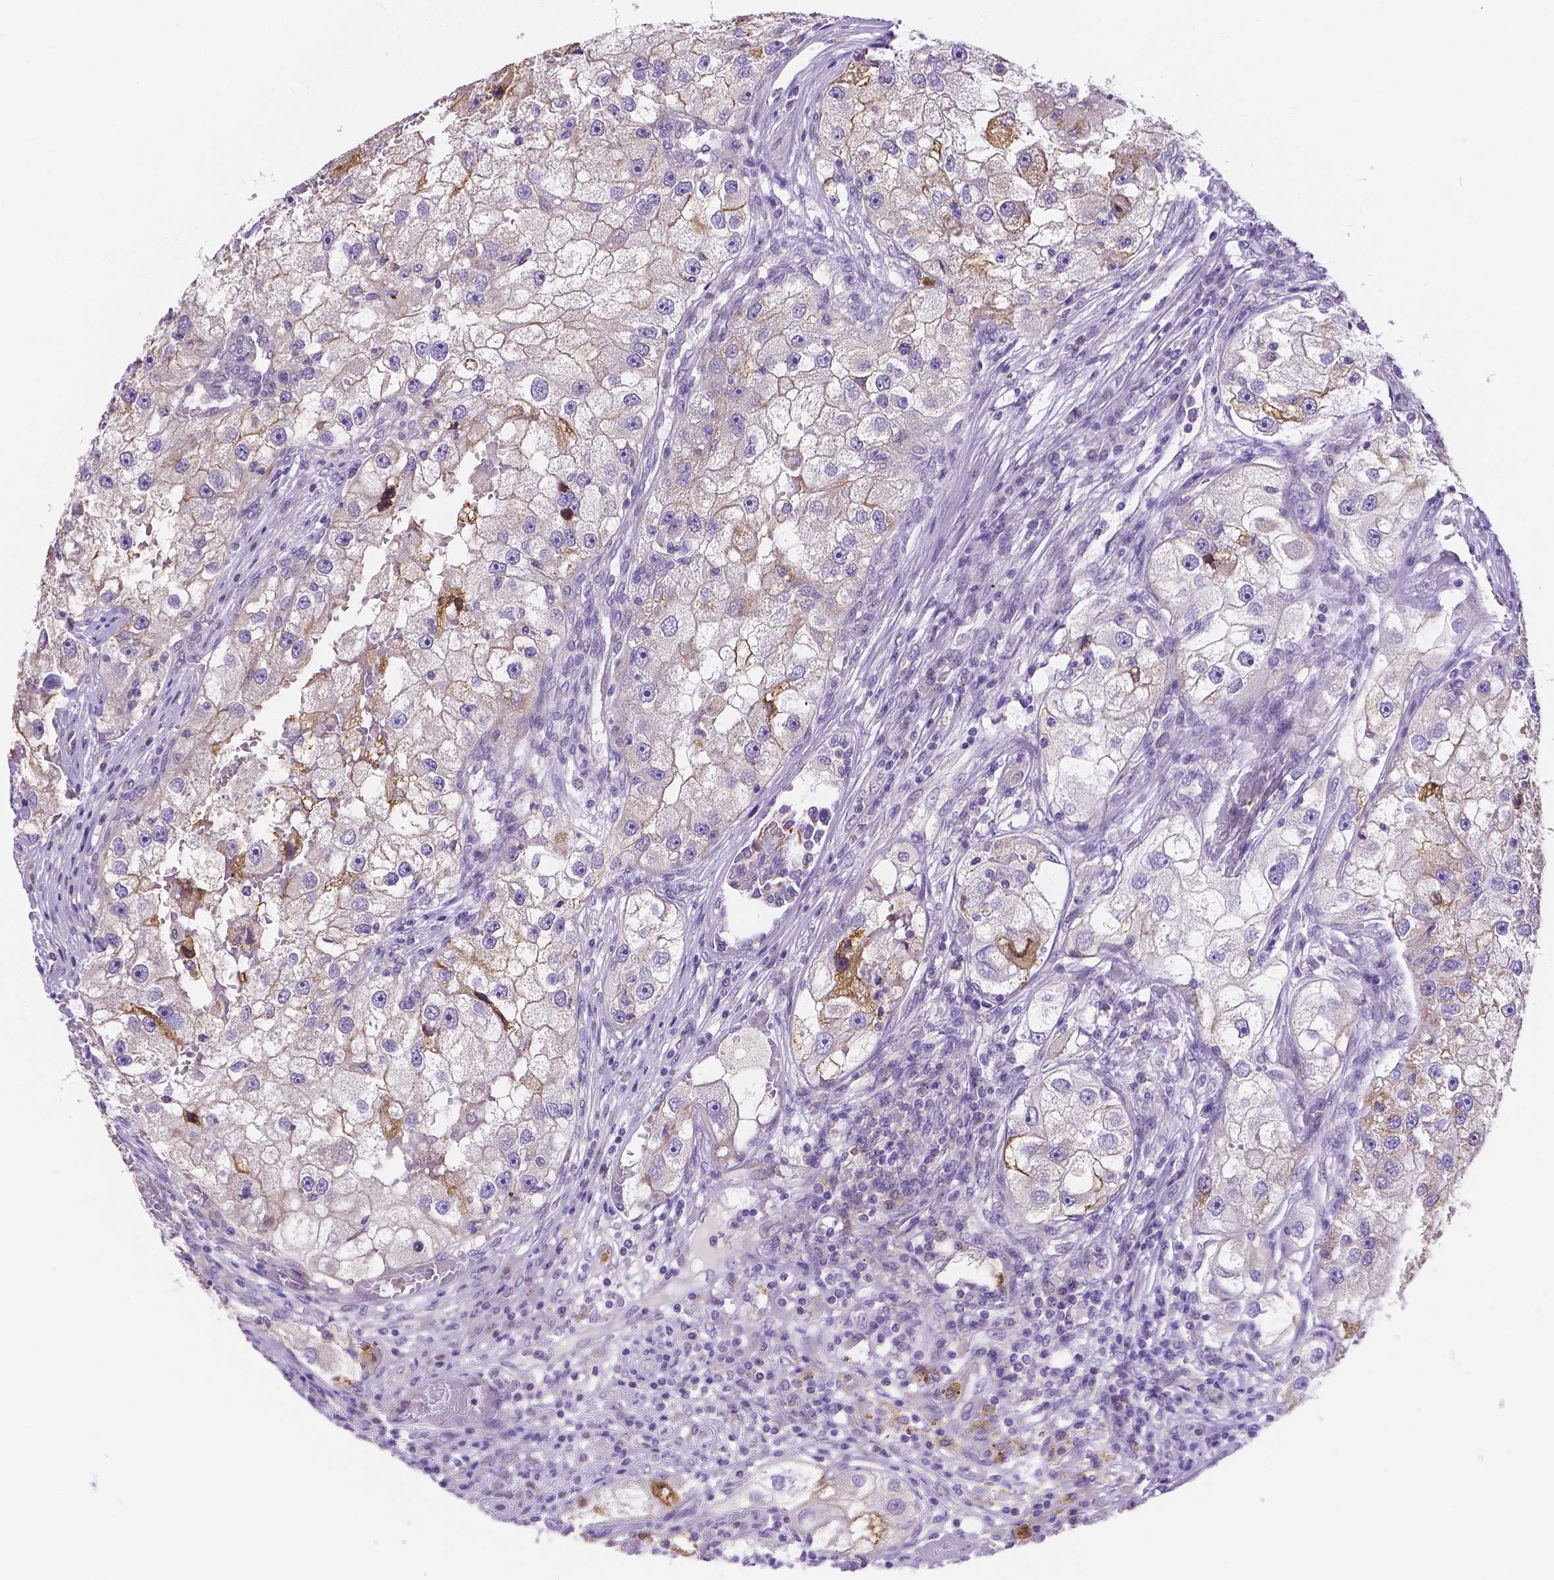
{"staining": {"intensity": "weak", "quantity": "<25%", "location": "cytoplasmic/membranous"}, "tissue": "renal cancer", "cell_type": "Tumor cells", "image_type": "cancer", "snomed": [{"axis": "morphology", "description": "Adenocarcinoma, NOS"}, {"axis": "topography", "description": "Kidney"}], "caption": "There is no significant positivity in tumor cells of renal cancer.", "gene": "ZNRD2", "patient": {"sex": "male", "age": 63}}